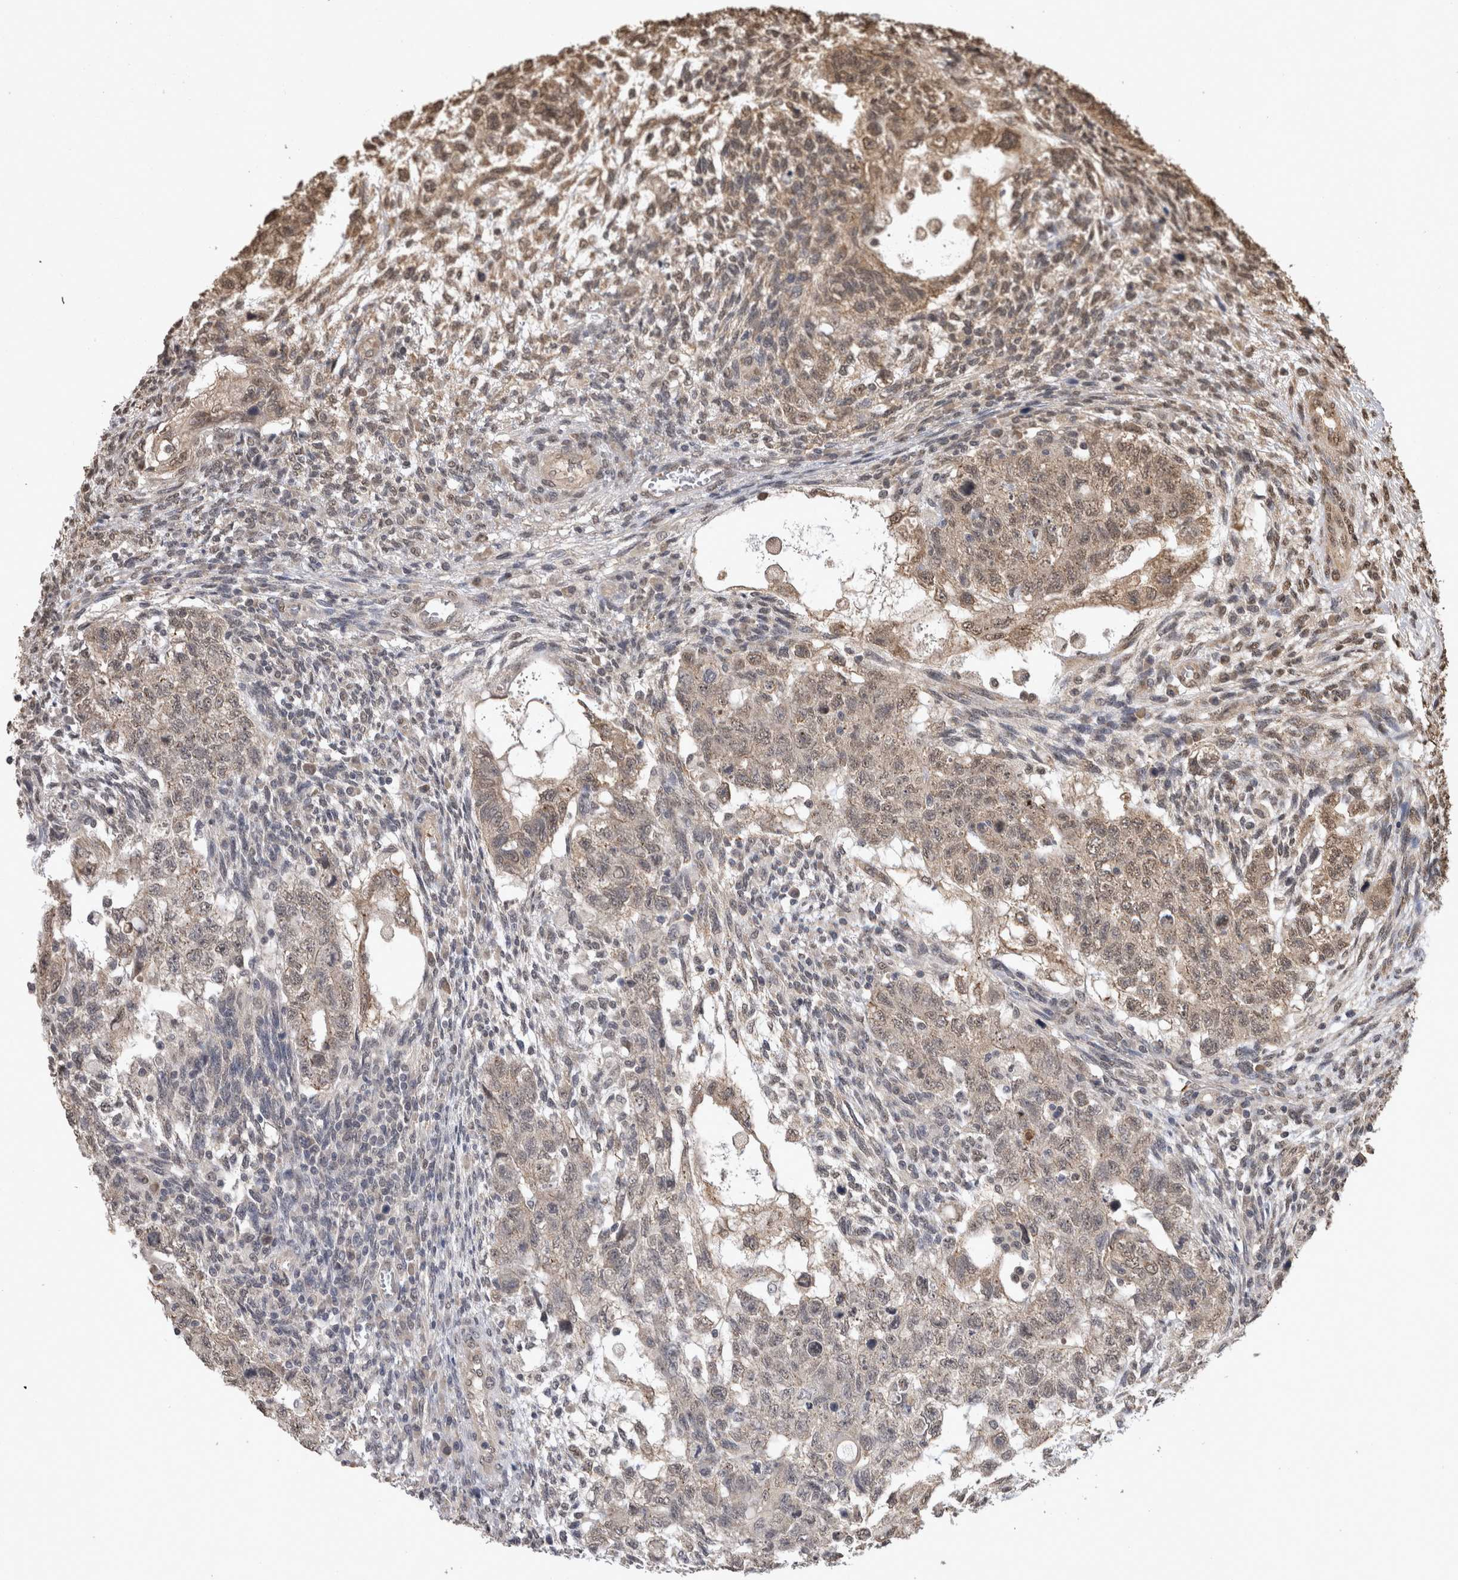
{"staining": {"intensity": "weak", "quantity": "25%-75%", "location": "cytoplasmic/membranous,nuclear"}, "tissue": "testis cancer", "cell_type": "Tumor cells", "image_type": "cancer", "snomed": [{"axis": "morphology", "description": "Normal tissue, NOS"}, {"axis": "morphology", "description": "Carcinoma, Embryonal, NOS"}, {"axis": "topography", "description": "Testis"}], "caption": "The immunohistochemical stain labels weak cytoplasmic/membranous and nuclear positivity in tumor cells of testis cancer (embryonal carcinoma) tissue.", "gene": "PAK4", "patient": {"sex": "male", "age": 36}}